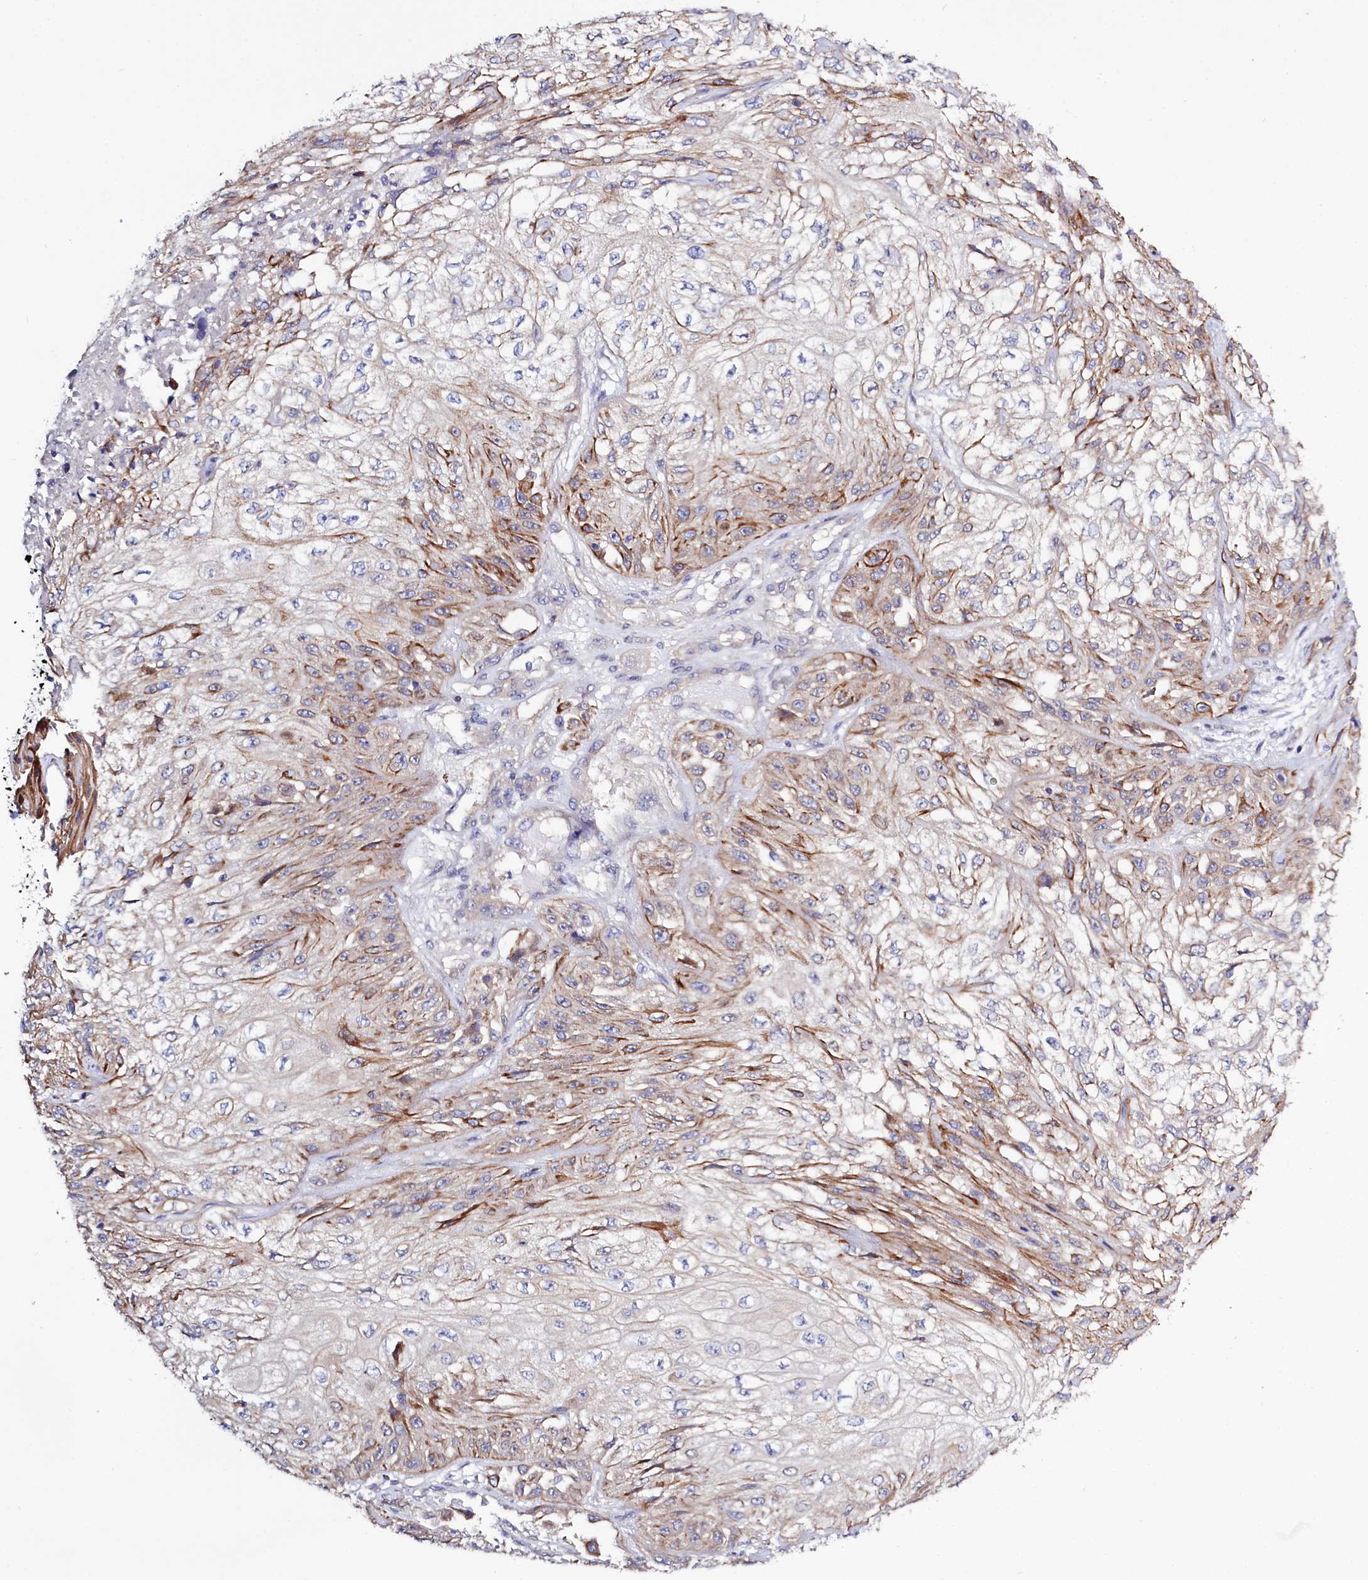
{"staining": {"intensity": "moderate", "quantity": "25%-75%", "location": "cytoplasmic/membranous"}, "tissue": "skin cancer", "cell_type": "Tumor cells", "image_type": "cancer", "snomed": [{"axis": "morphology", "description": "Squamous cell carcinoma, NOS"}, {"axis": "morphology", "description": "Squamous cell carcinoma, metastatic, NOS"}, {"axis": "topography", "description": "Skin"}, {"axis": "topography", "description": "Lymph node"}], "caption": "Immunohistochemistry (IHC) photomicrograph of skin squamous cell carcinoma stained for a protein (brown), which displays medium levels of moderate cytoplasmic/membranous staining in about 25%-75% of tumor cells.", "gene": "PDE6D", "patient": {"sex": "male", "age": 75}}